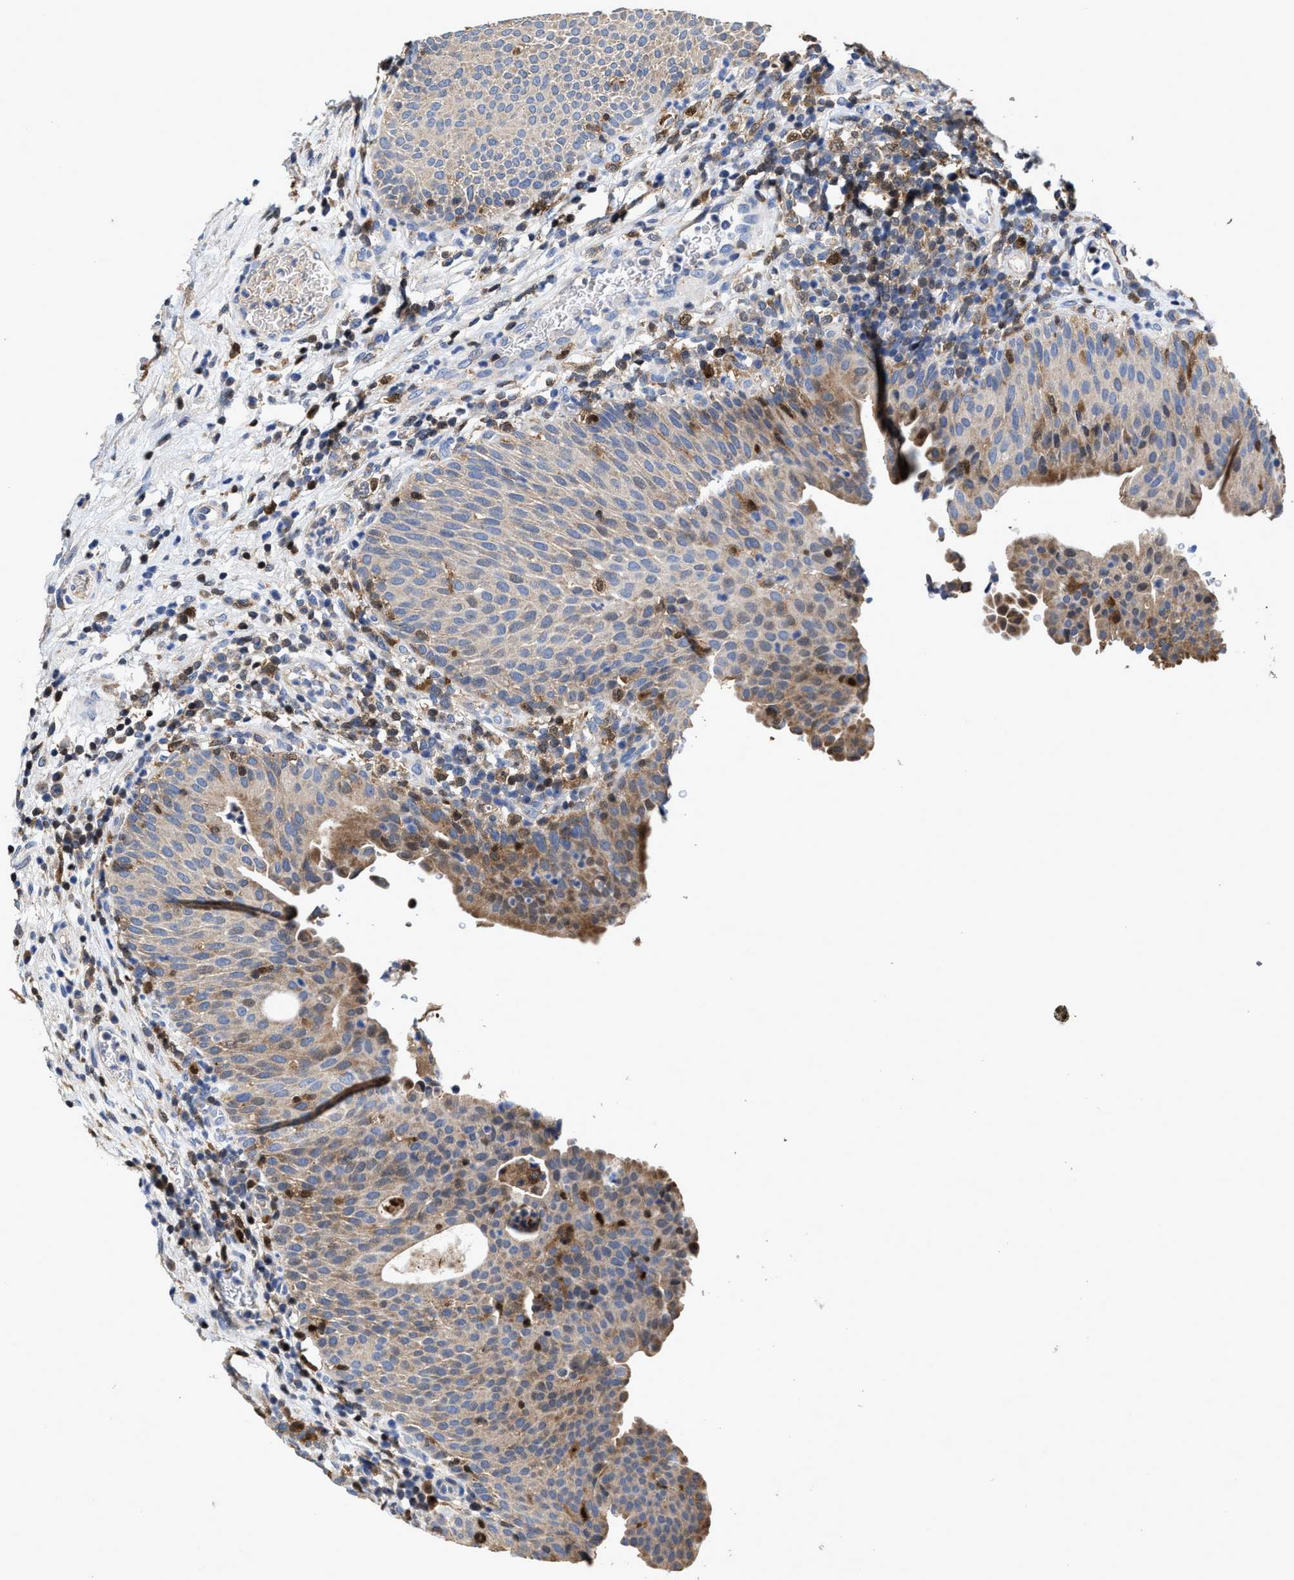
{"staining": {"intensity": "moderate", "quantity": "25%-75%", "location": "cytoplasmic/membranous"}, "tissue": "urothelial cancer", "cell_type": "Tumor cells", "image_type": "cancer", "snomed": [{"axis": "morphology", "description": "Urothelial carcinoma, High grade"}, {"axis": "topography", "description": "Urinary bladder"}], "caption": "Urothelial carcinoma (high-grade) tissue shows moderate cytoplasmic/membranous expression in approximately 25%-75% of tumor cells", "gene": "RGS10", "patient": {"sex": "male", "age": 74}}